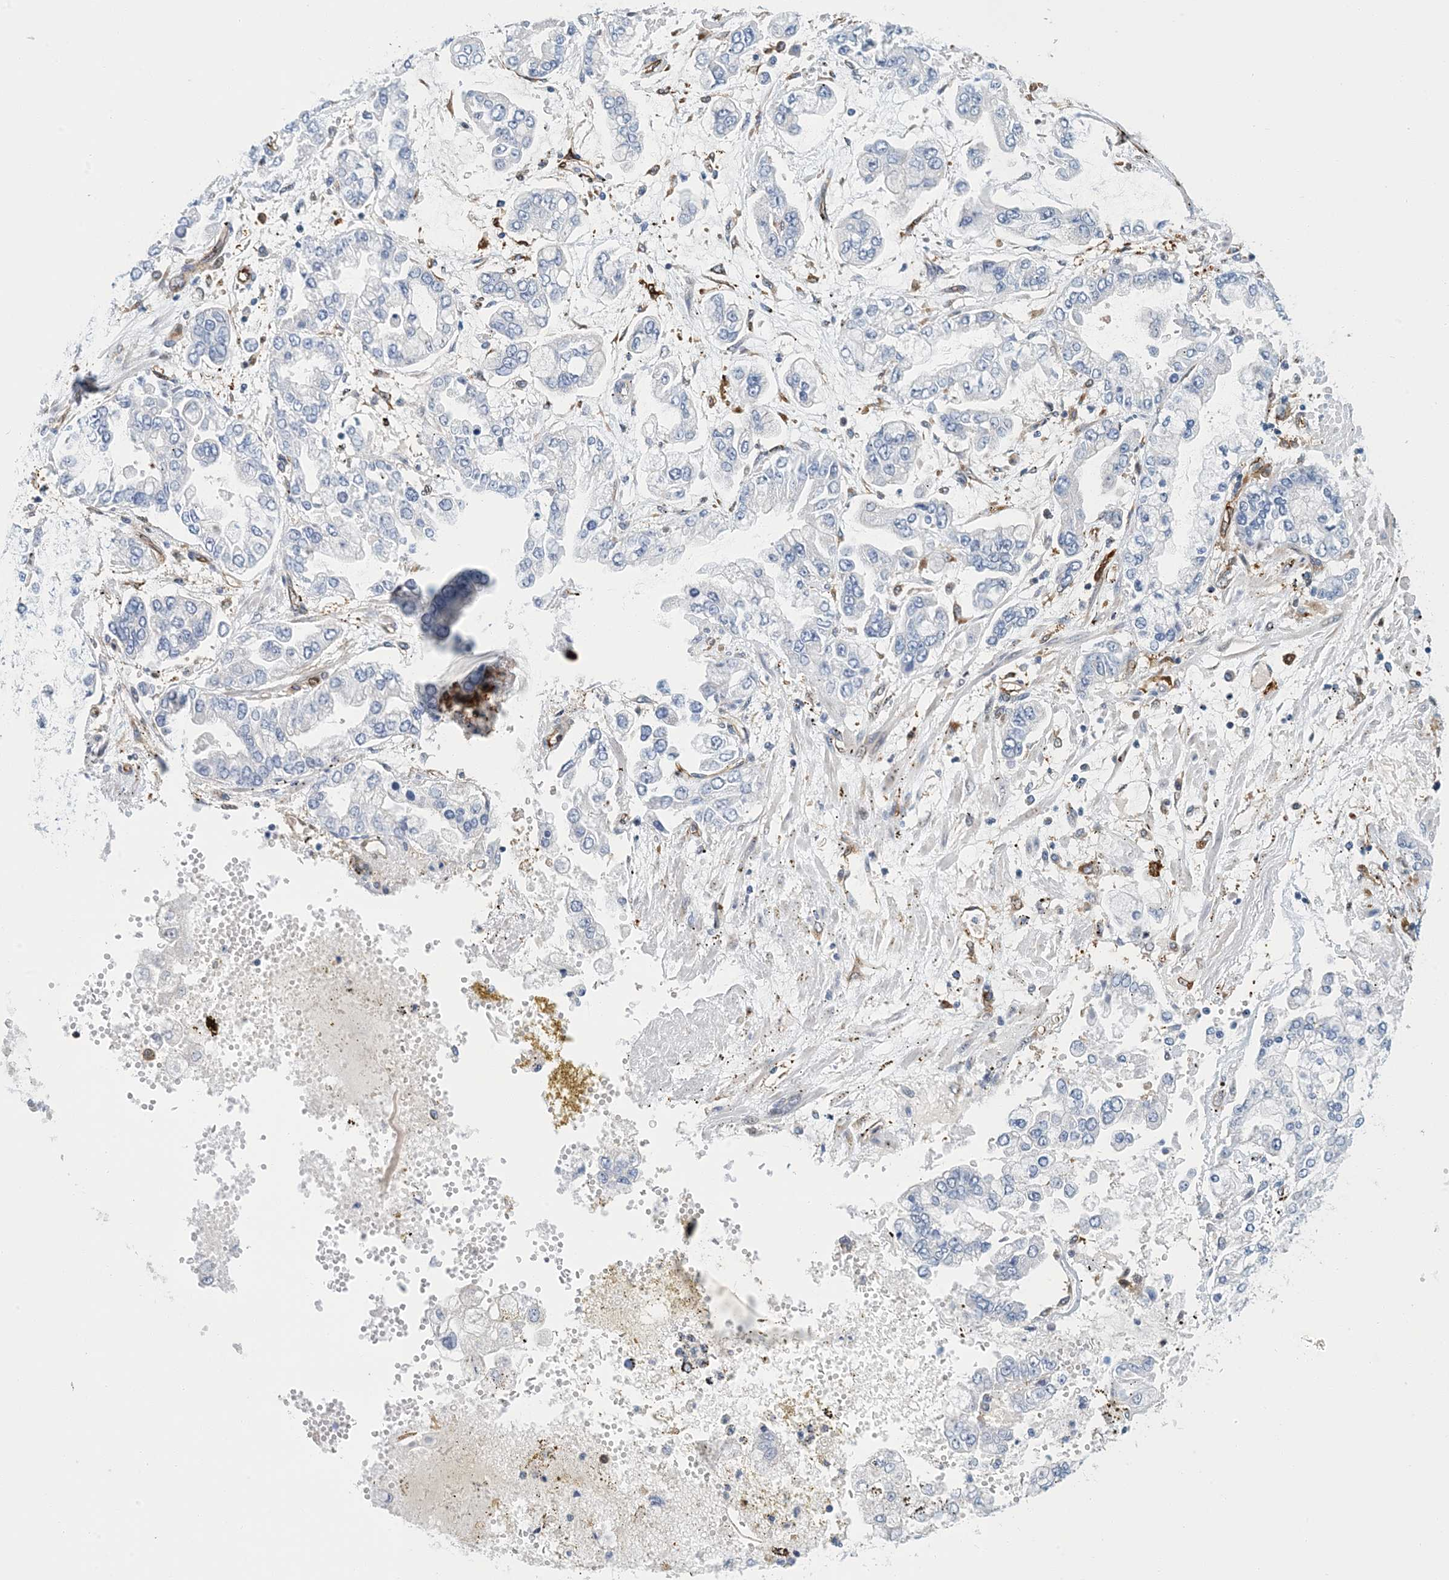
{"staining": {"intensity": "negative", "quantity": "none", "location": "none"}, "tissue": "stomach cancer", "cell_type": "Tumor cells", "image_type": "cancer", "snomed": [{"axis": "morphology", "description": "Normal tissue, NOS"}, {"axis": "morphology", "description": "Adenocarcinoma, NOS"}, {"axis": "topography", "description": "Stomach, upper"}, {"axis": "topography", "description": "Stomach"}], "caption": "Immunohistochemistry (IHC) micrograph of human stomach adenocarcinoma stained for a protein (brown), which reveals no positivity in tumor cells.", "gene": "PCDHA2", "patient": {"sex": "male", "age": 76}}